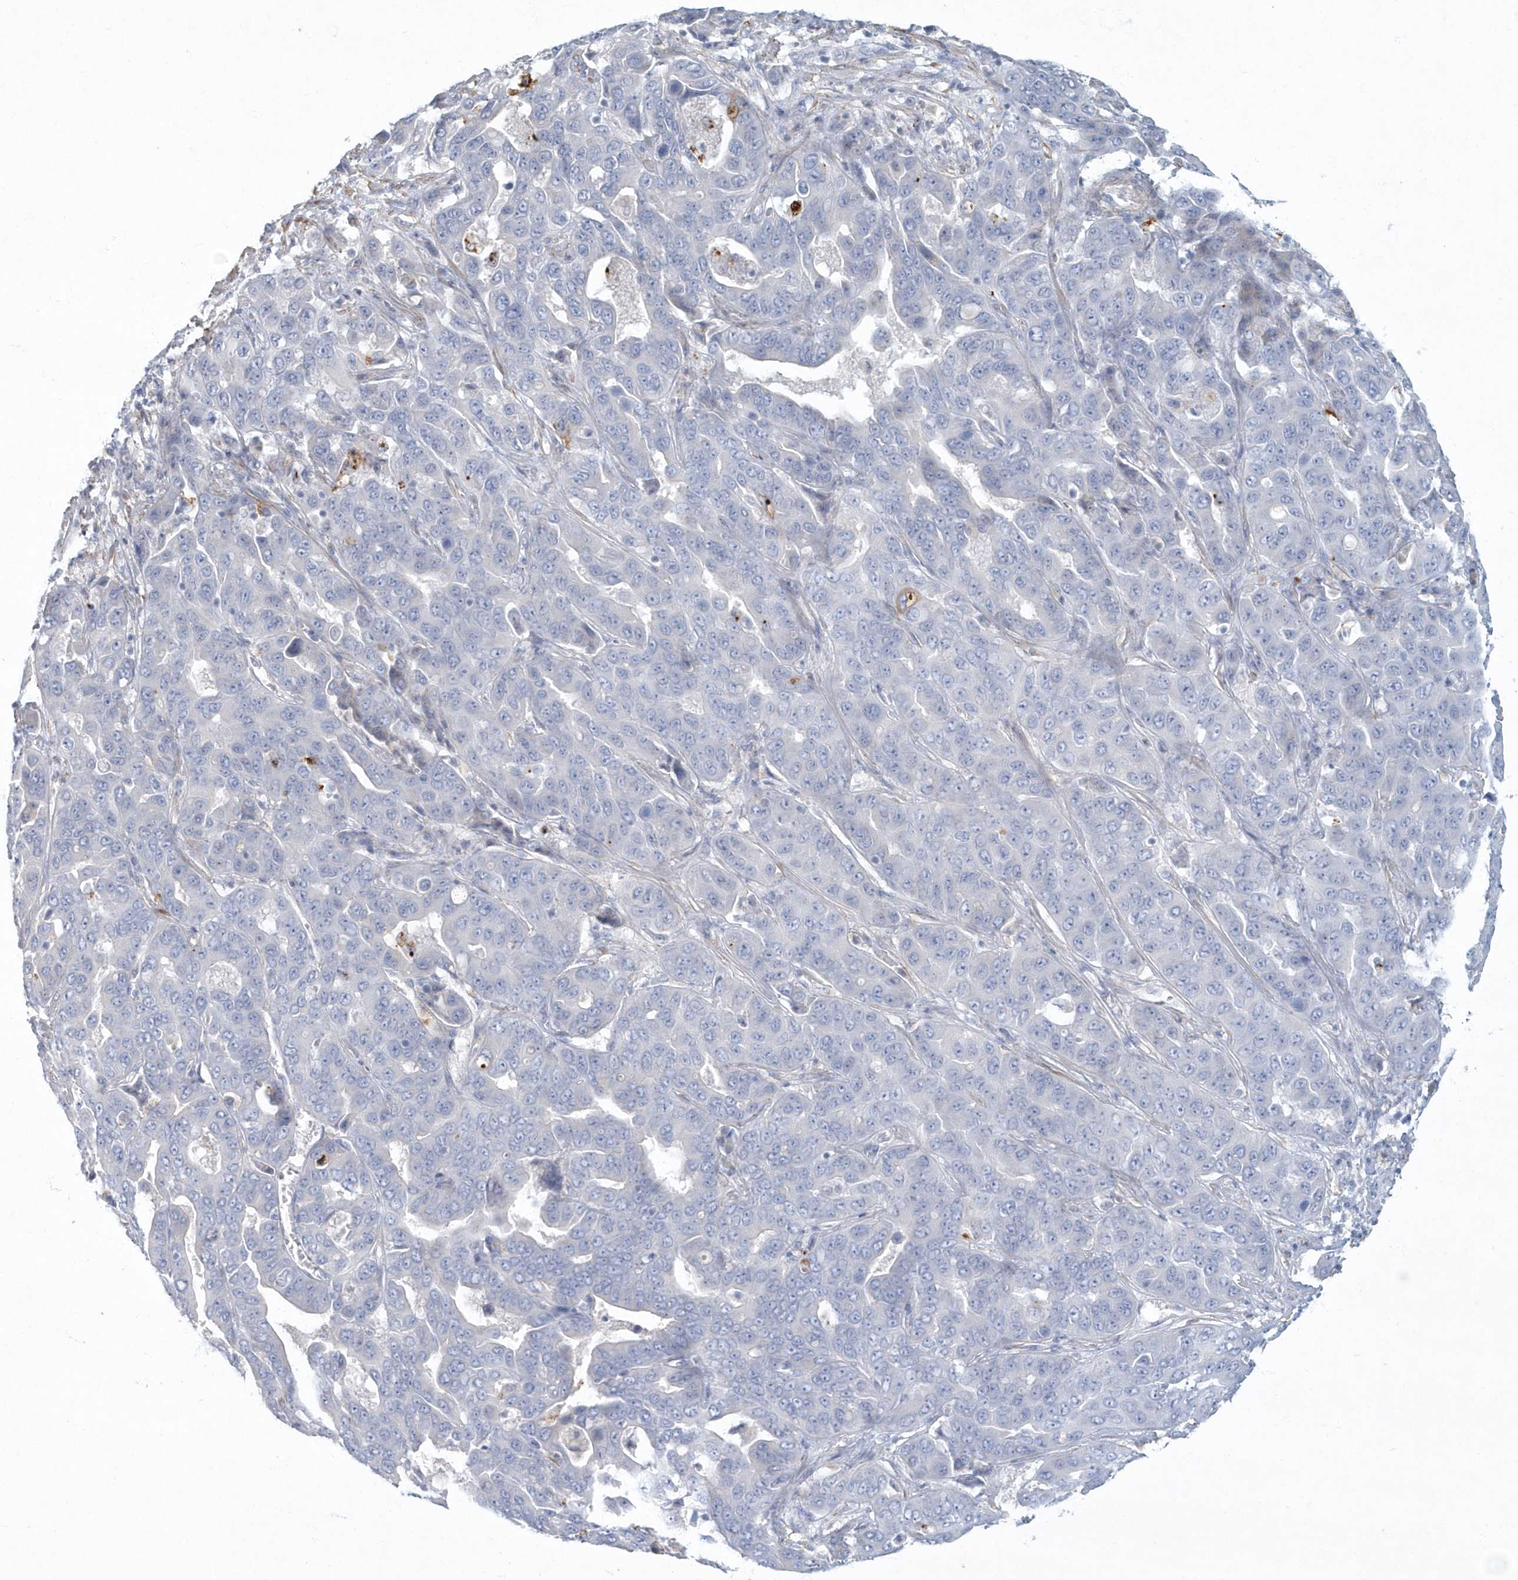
{"staining": {"intensity": "negative", "quantity": "none", "location": "none"}, "tissue": "liver cancer", "cell_type": "Tumor cells", "image_type": "cancer", "snomed": [{"axis": "morphology", "description": "Cholangiocarcinoma"}, {"axis": "topography", "description": "Liver"}], "caption": "Protein analysis of liver cancer displays no significant expression in tumor cells. The staining was performed using DAB (3,3'-diaminobenzidine) to visualize the protein expression in brown, while the nuclei were stained in blue with hematoxylin (Magnification: 20x).", "gene": "MYOT", "patient": {"sex": "female", "age": 52}}